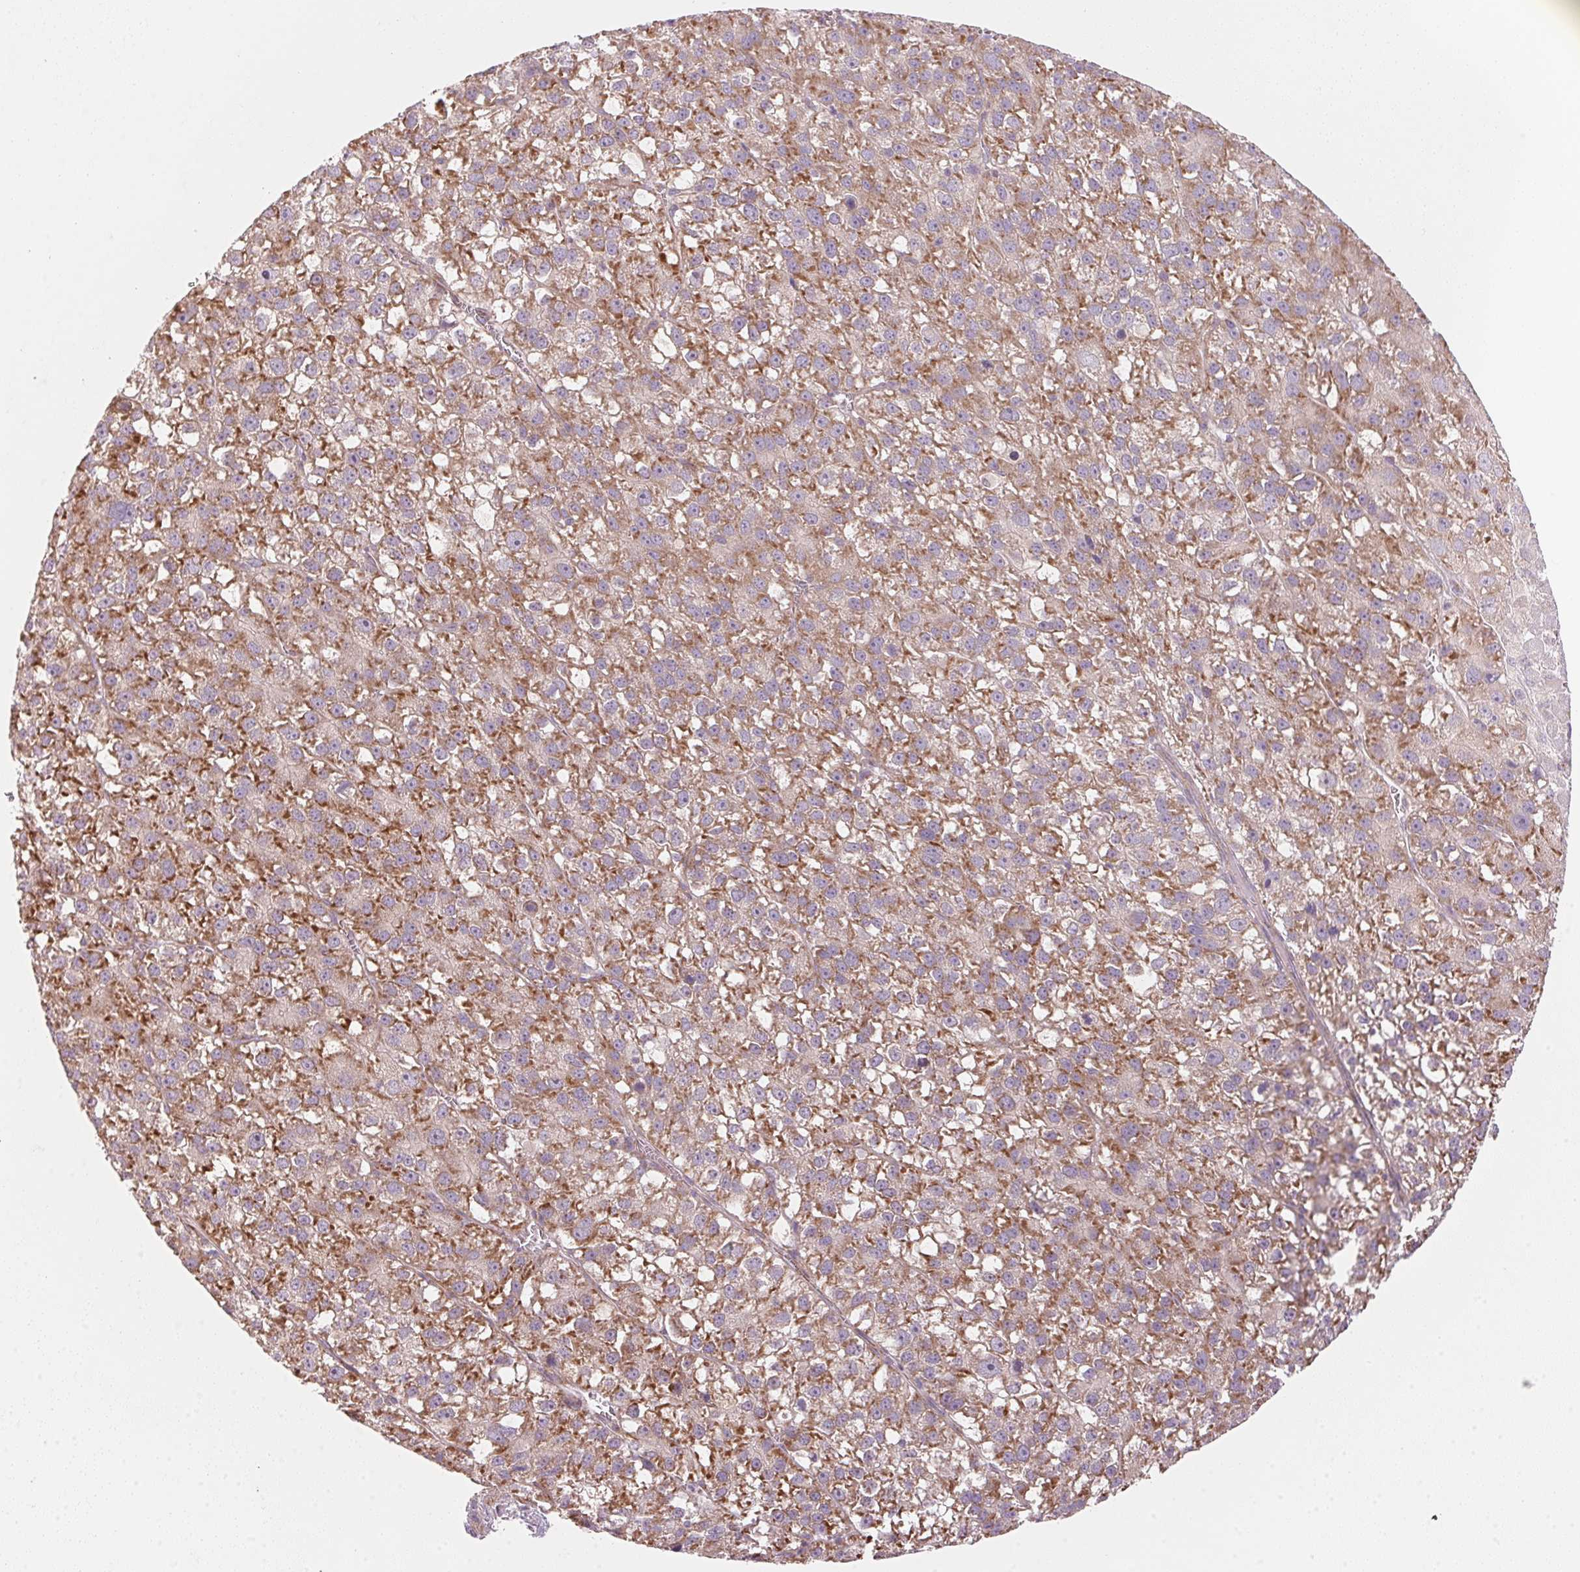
{"staining": {"intensity": "weak", "quantity": "25%-75%", "location": "cytoplasmic/membranous"}, "tissue": "liver cancer", "cell_type": "Tumor cells", "image_type": "cancer", "snomed": [{"axis": "morphology", "description": "Carcinoma, Hepatocellular, NOS"}, {"axis": "topography", "description": "Liver"}], "caption": "A high-resolution histopathology image shows immunohistochemistry staining of liver cancer (hepatocellular carcinoma), which demonstrates weak cytoplasmic/membranous staining in about 25%-75% of tumor cells.", "gene": "BLOC1S2", "patient": {"sex": "female", "age": 70}}